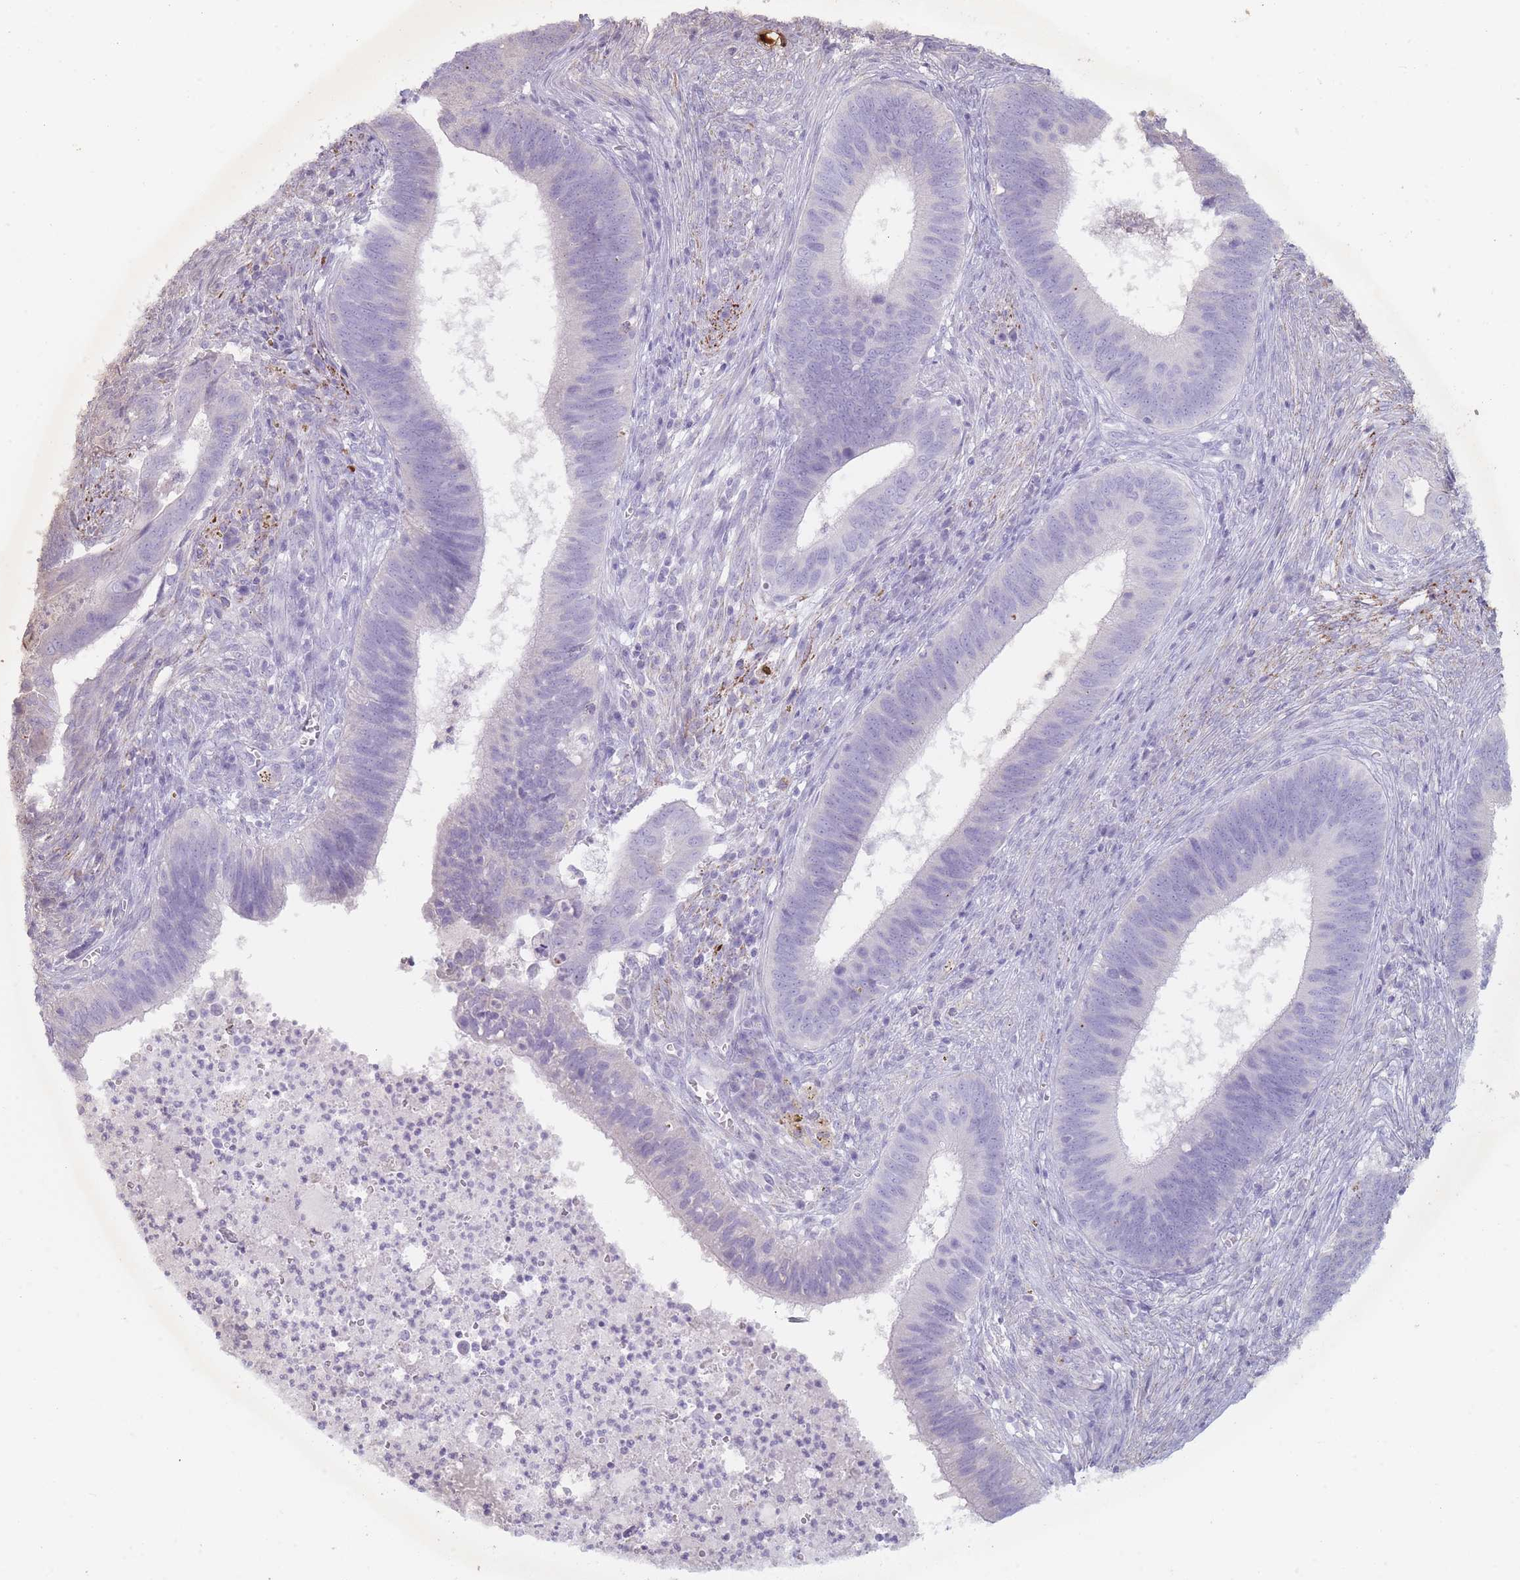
{"staining": {"intensity": "negative", "quantity": "none", "location": "none"}, "tissue": "cervical cancer", "cell_type": "Tumor cells", "image_type": "cancer", "snomed": [{"axis": "morphology", "description": "Adenocarcinoma, NOS"}, {"axis": "topography", "description": "Cervix"}], "caption": "Immunohistochemical staining of human cervical cancer reveals no significant expression in tumor cells.", "gene": "GPR12", "patient": {"sex": "female", "age": 42}}